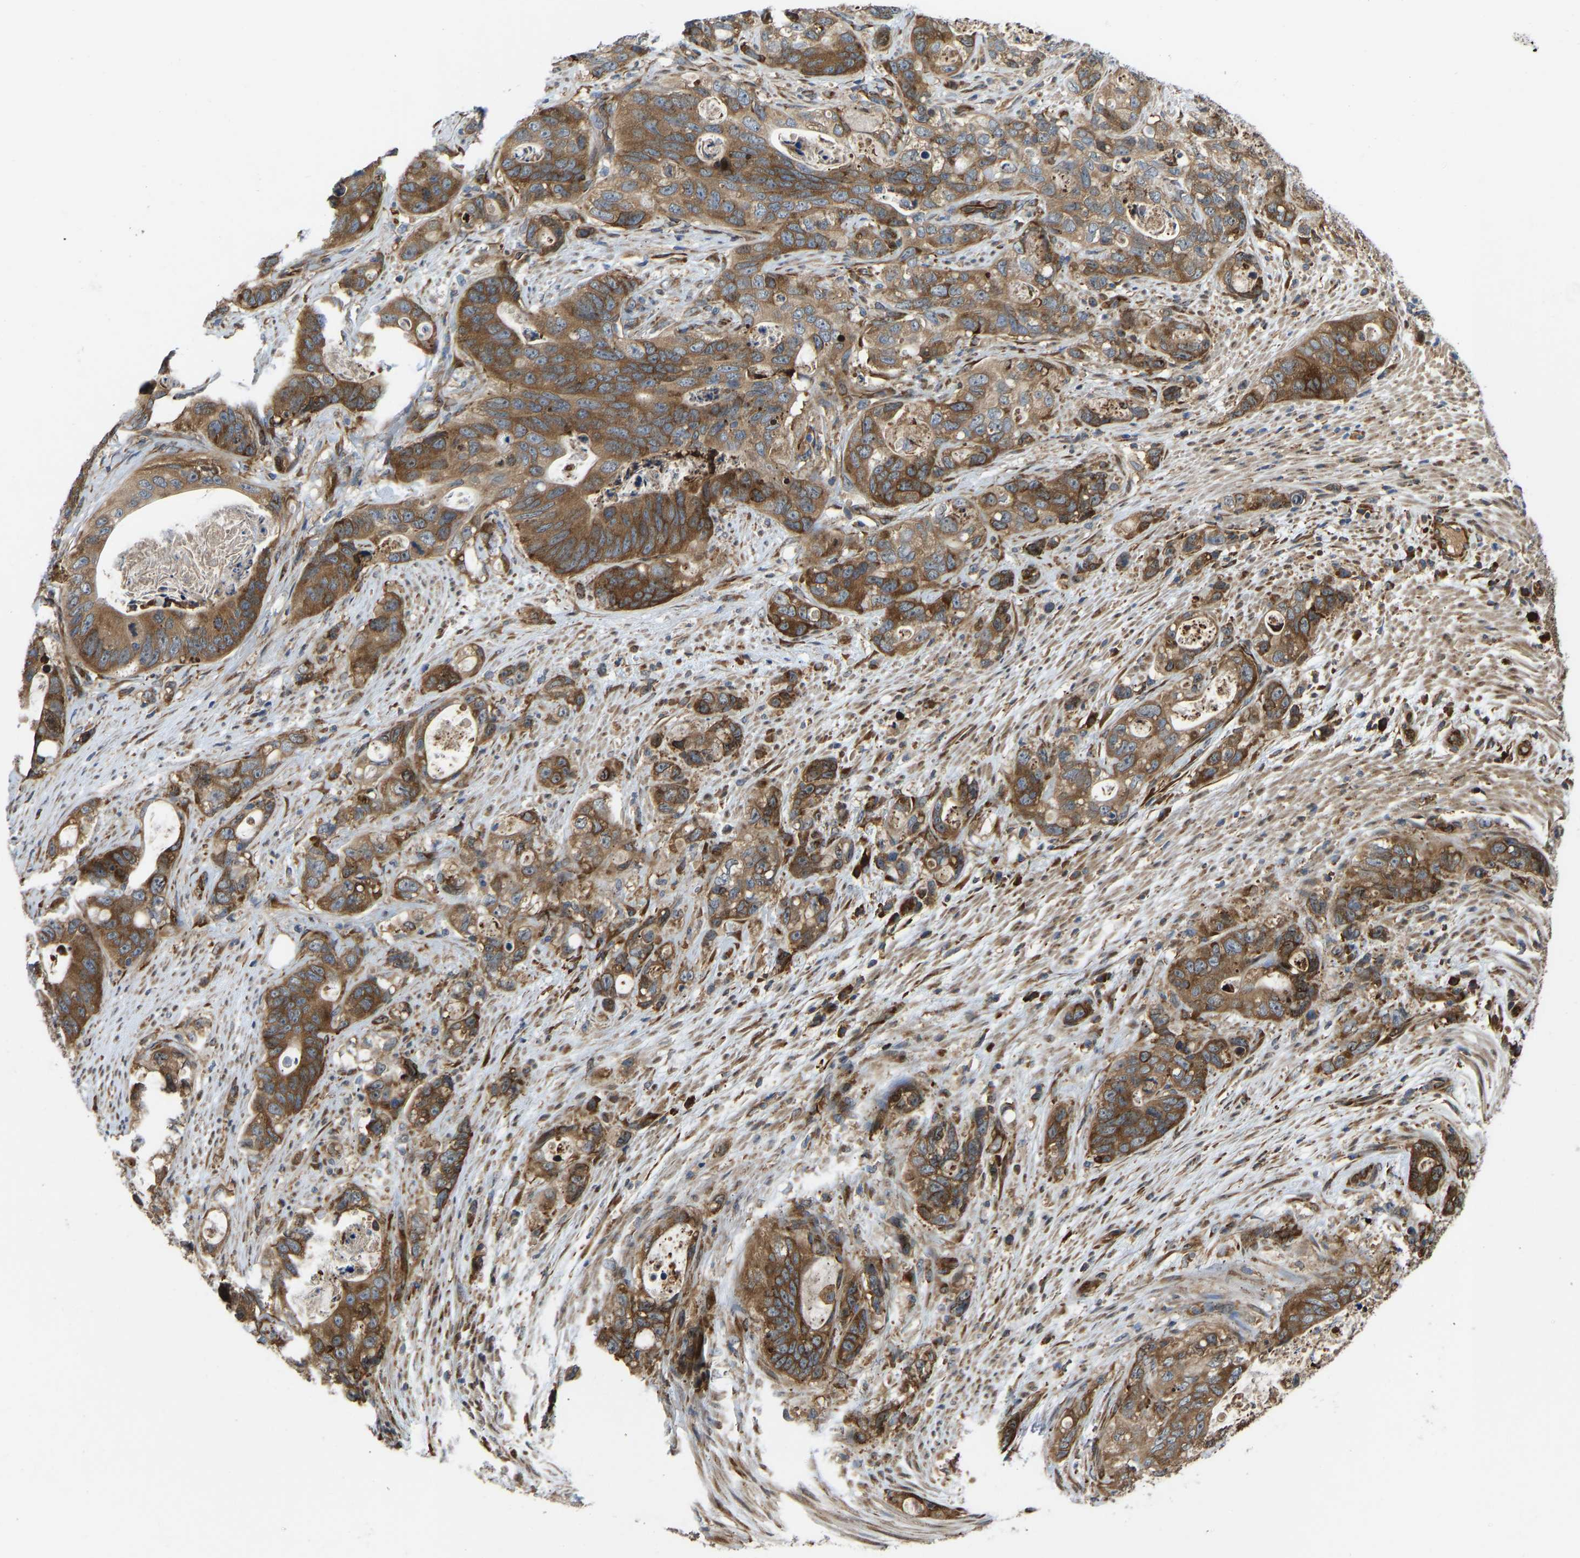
{"staining": {"intensity": "moderate", "quantity": ">75%", "location": "cytoplasmic/membranous"}, "tissue": "stomach cancer", "cell_type": "Tumor cells", "image_type": "cancer", "snomed": [{"axis": "morphology", "description": "Normal tissue, NOS"}, {"axis": "morphology", "description": "Adenocarcinoma, NOS"}, {"axis": "topography", "description": "Stomach"}], "caption": "Moderate cytoplasmic/membranous protein staining is appreciated in approximately >75% of tumor cells in adenocarcinoma (stomach).", "gene": "RASGRF2", "patient": {"sex": "female", "age": 89}}